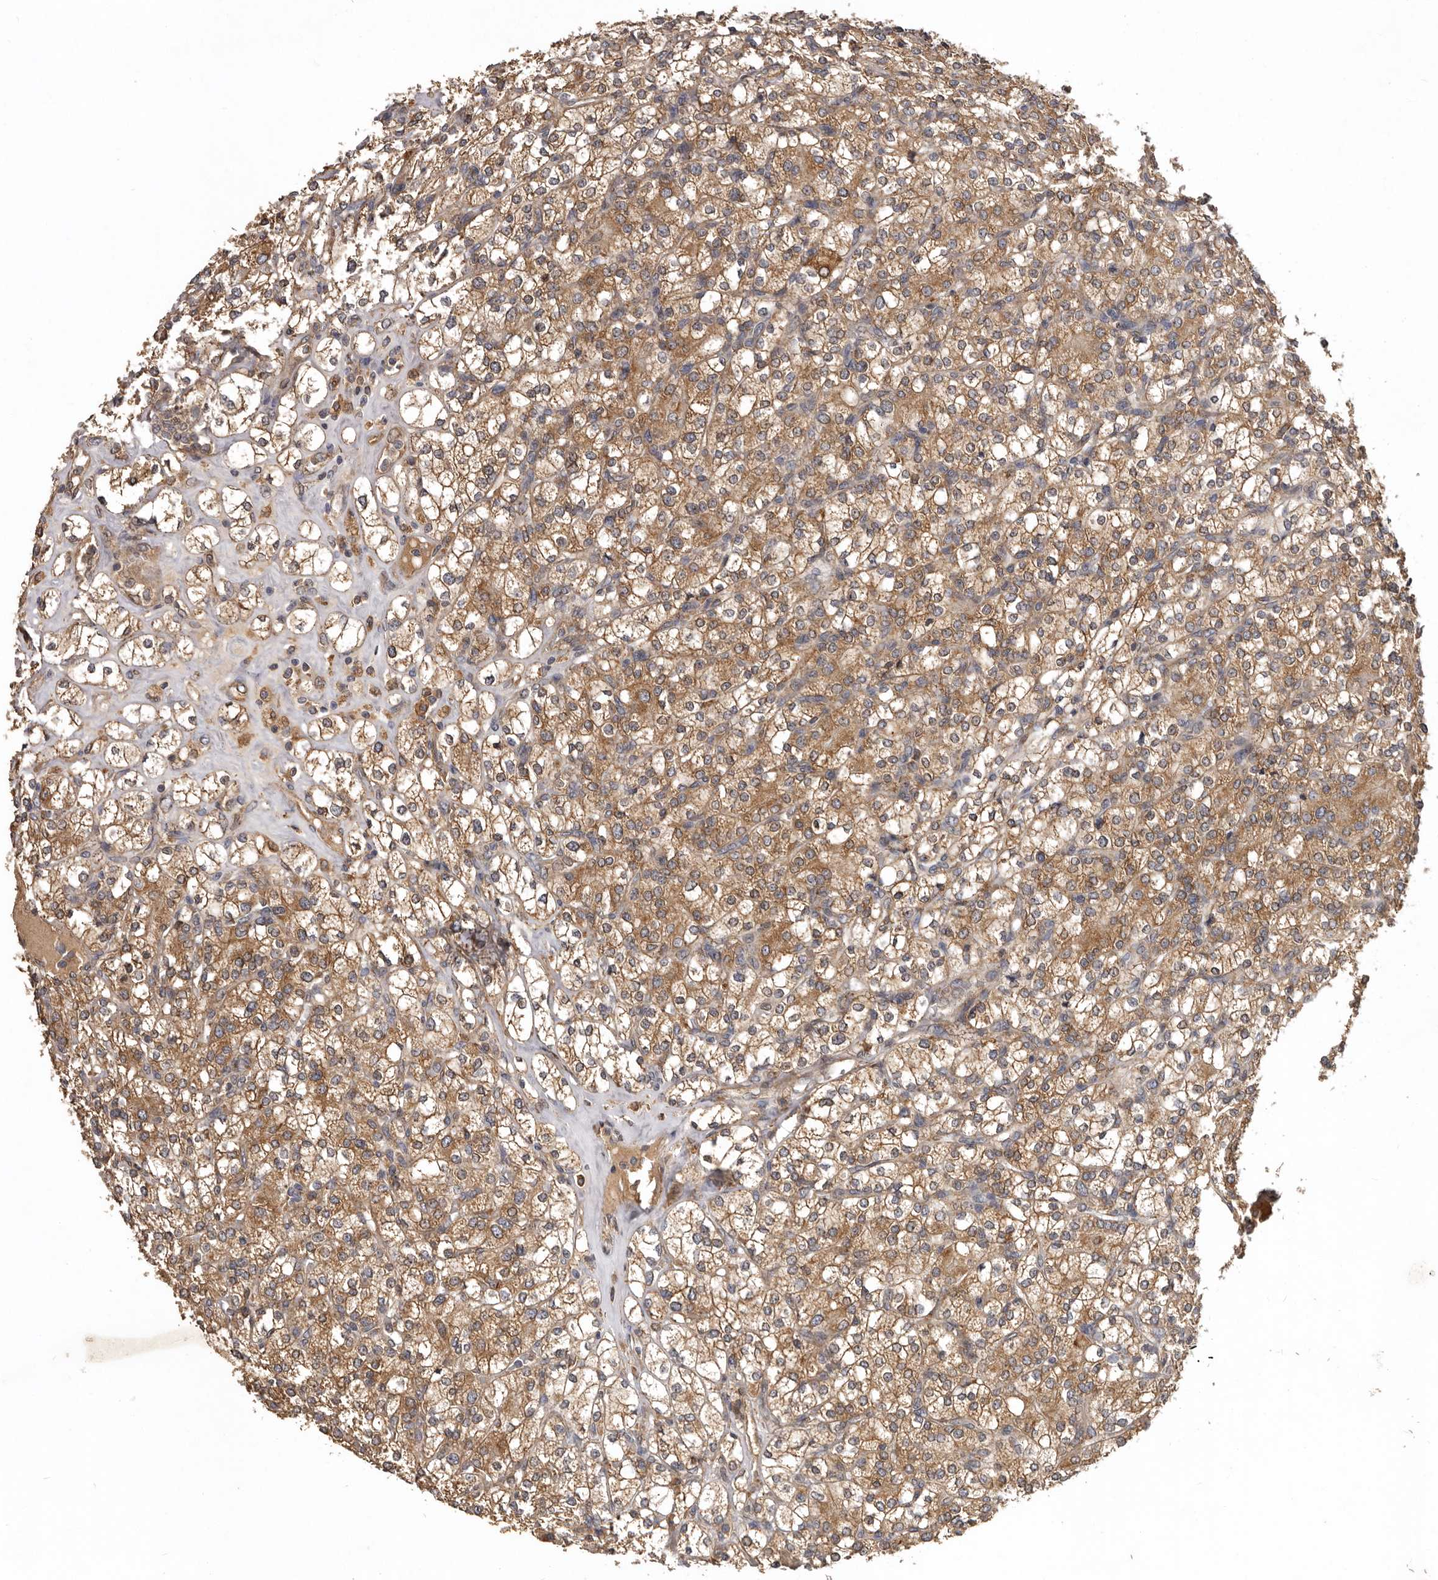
{"staining": {"intensity": "moderate", "quantity": ">75%", "location": "cytoplasmic/membranous"}, "tissue": "renal cancer", "cell_type": "Tumor cells", "image_type": "cancer", "snomed": [{"axis": "morphology", "description": "Adenocarcinoma, NOS"}, {"axis": "topography", "description": "Kidney"}], "caption": "Immunohistochemical staining of renal adenocarcinoma displays moderate cytoplasmic/membranous protein expression in about >75% of tumor cells. (IHC, brightfield microscopy, high magnification).", "gene": "INKA2", "patient": {"sex": "male", "age": 77}}